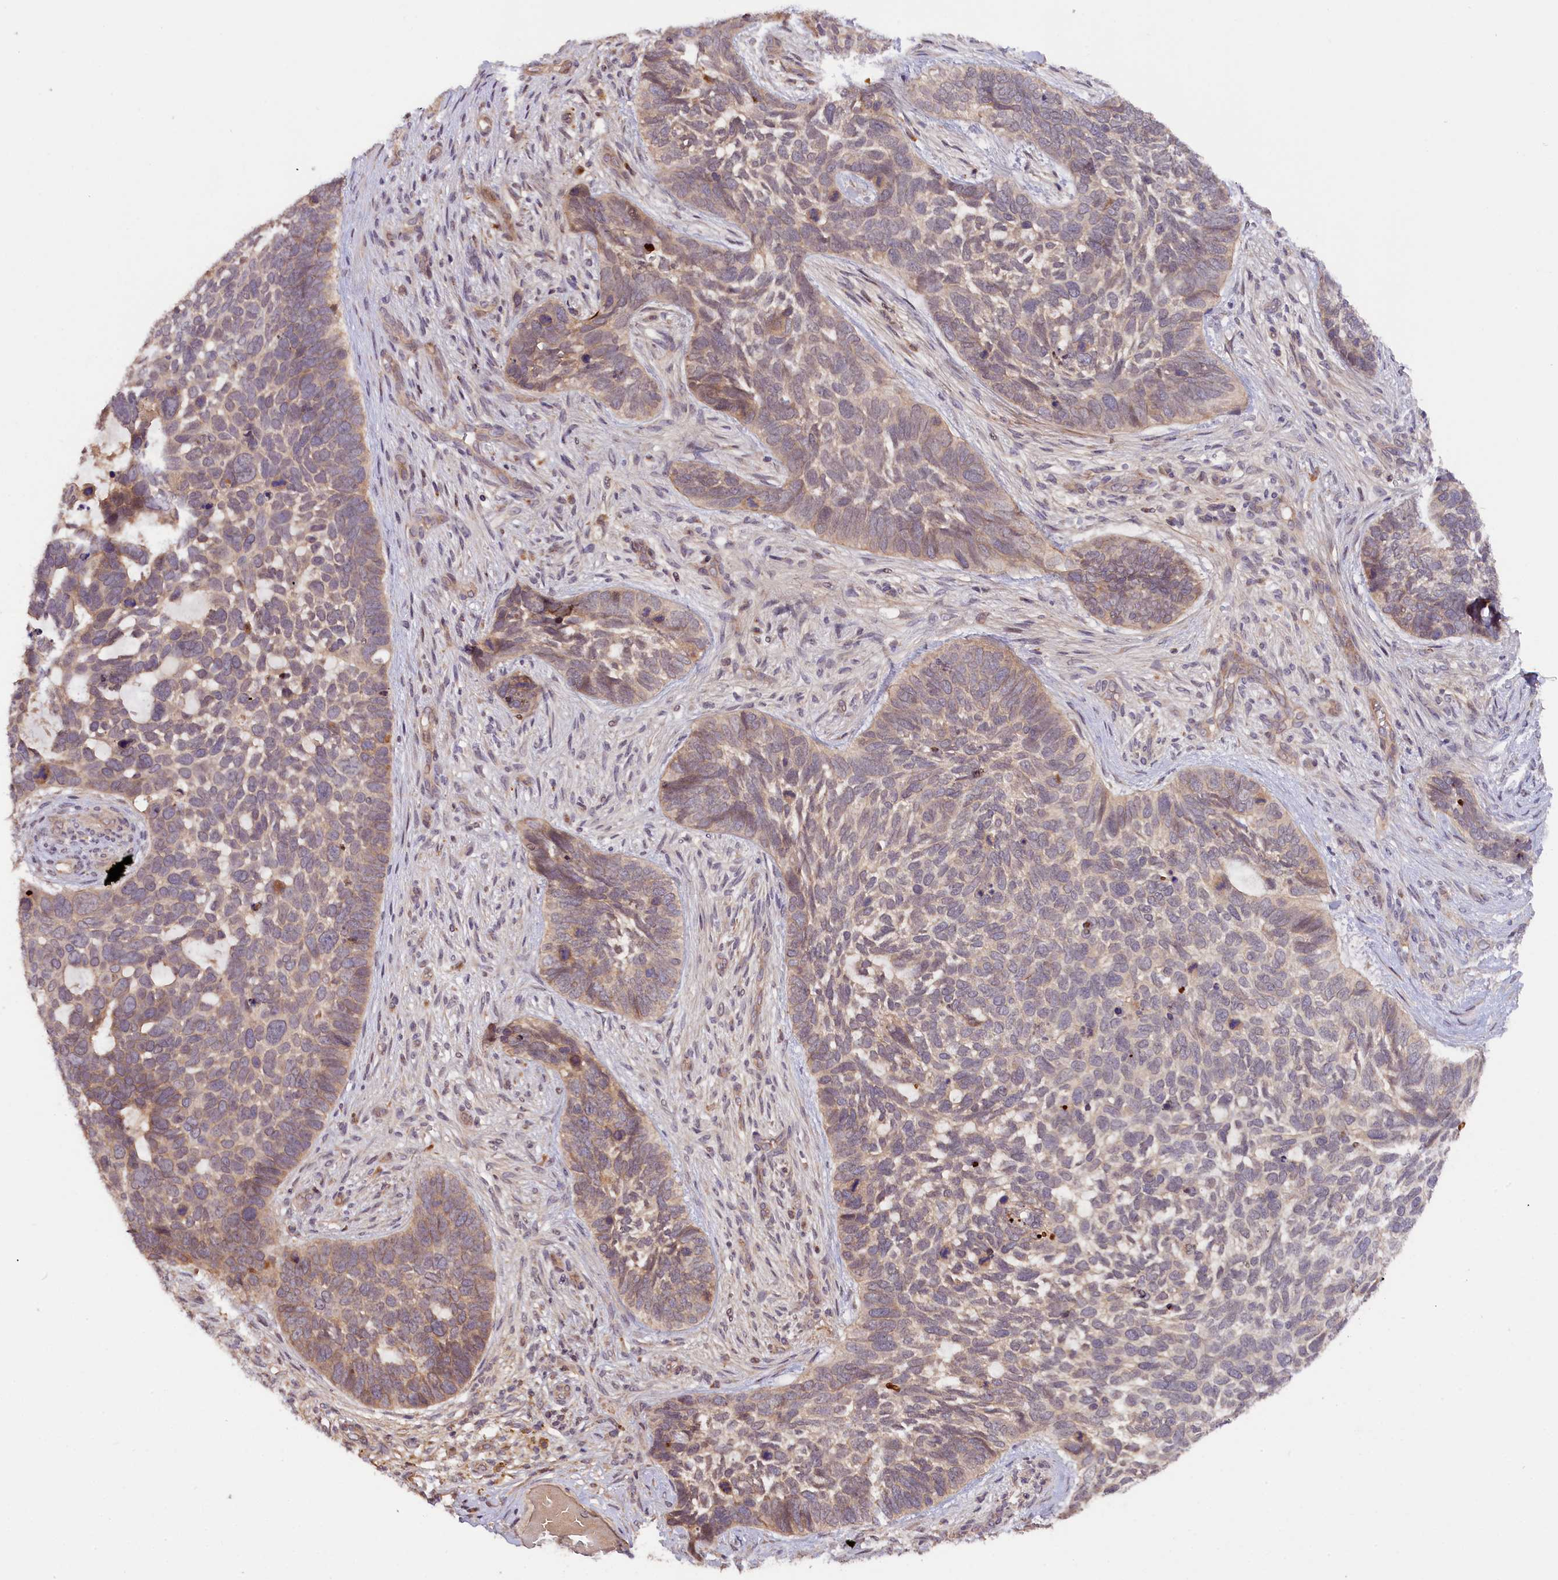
{"staining": {"intensity": "moderate", "quantity": "25%-75%", "location": "cytoplasmic/membranous"}, "tissue": "skin cancer", "cell_type": "Tumor cells", "image_type": "cancer", "snomed": [{"axis": "morphology", "description": "Basal cell carcinoma"}, {"axis": "topography", "description": "Skin"}], "caption": "Immunohistochemistry (IHC) staining of basal cell carcinoma (skin), which displays medium levels of moderate cytoplasmic/membranous positivity in about 25%-75% of tumor cells indicating moderate cytoplasmic/membranous protein staining. The staining was performed using DAB (brown) for protein detection and nuclei were counterstained in hematoxylin (blue).", "gene": "ZNF480", "patient": {"sex": "male", "age": 88}}